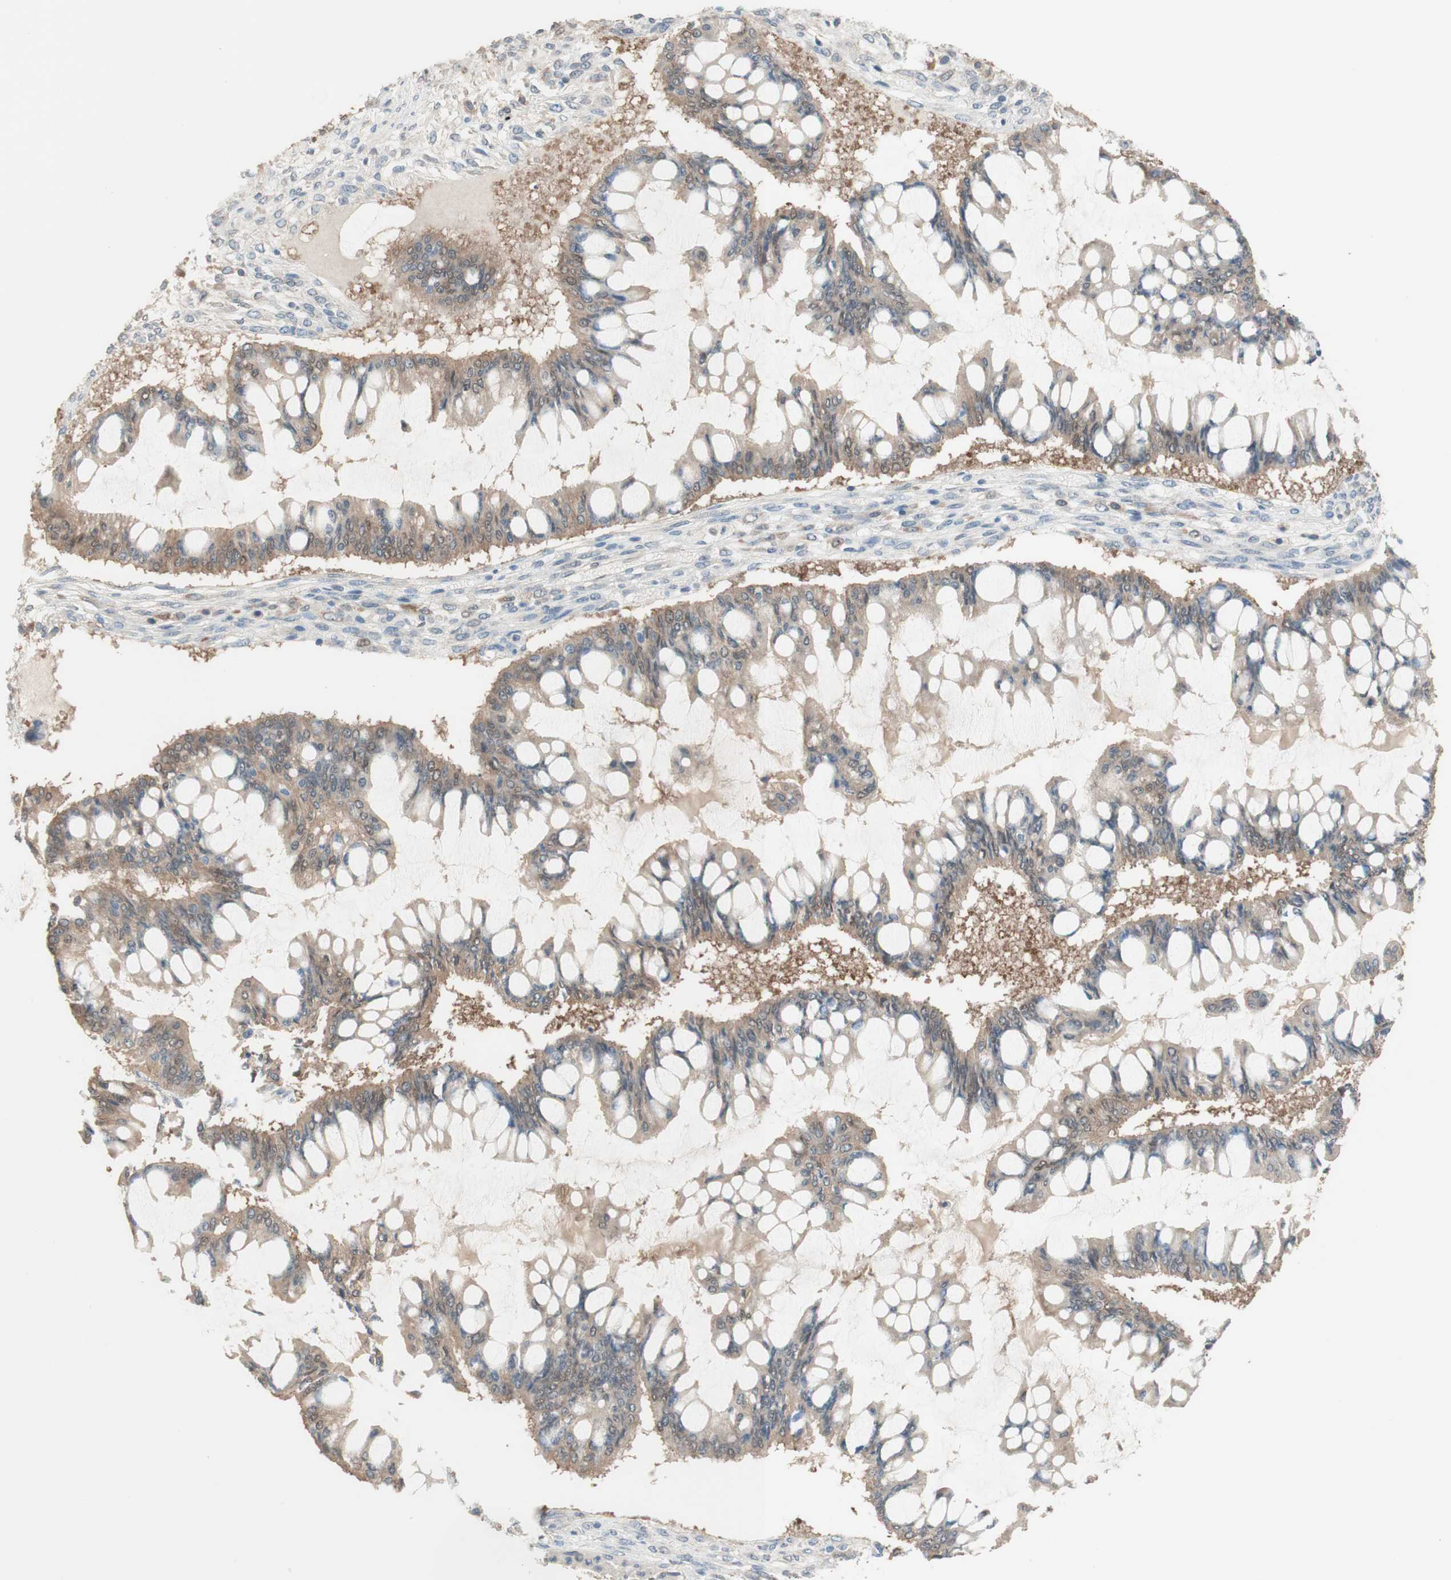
{"staining": {"intensity": "weak", "quantity": ">75%", "location": "cytoplasmic/membranous"}, "tissue": "ovarian cancer", "cell_type": "Tumor cells", "image_type": "cancer", "snomed": [{"axis": "morphology", "description": "Cystadenocarcinoma, mucinous, NOS"}, {"axis": "topography", "description": "Ovary"}], "caption": "Tumor cells demonstrate weak cytoplasmic/membranous expression in about >75% of cells in ovarian mucinous cystadenocarcinoma.", "gene": "COMT", "patient": {"sex": "female", "age": 73}}